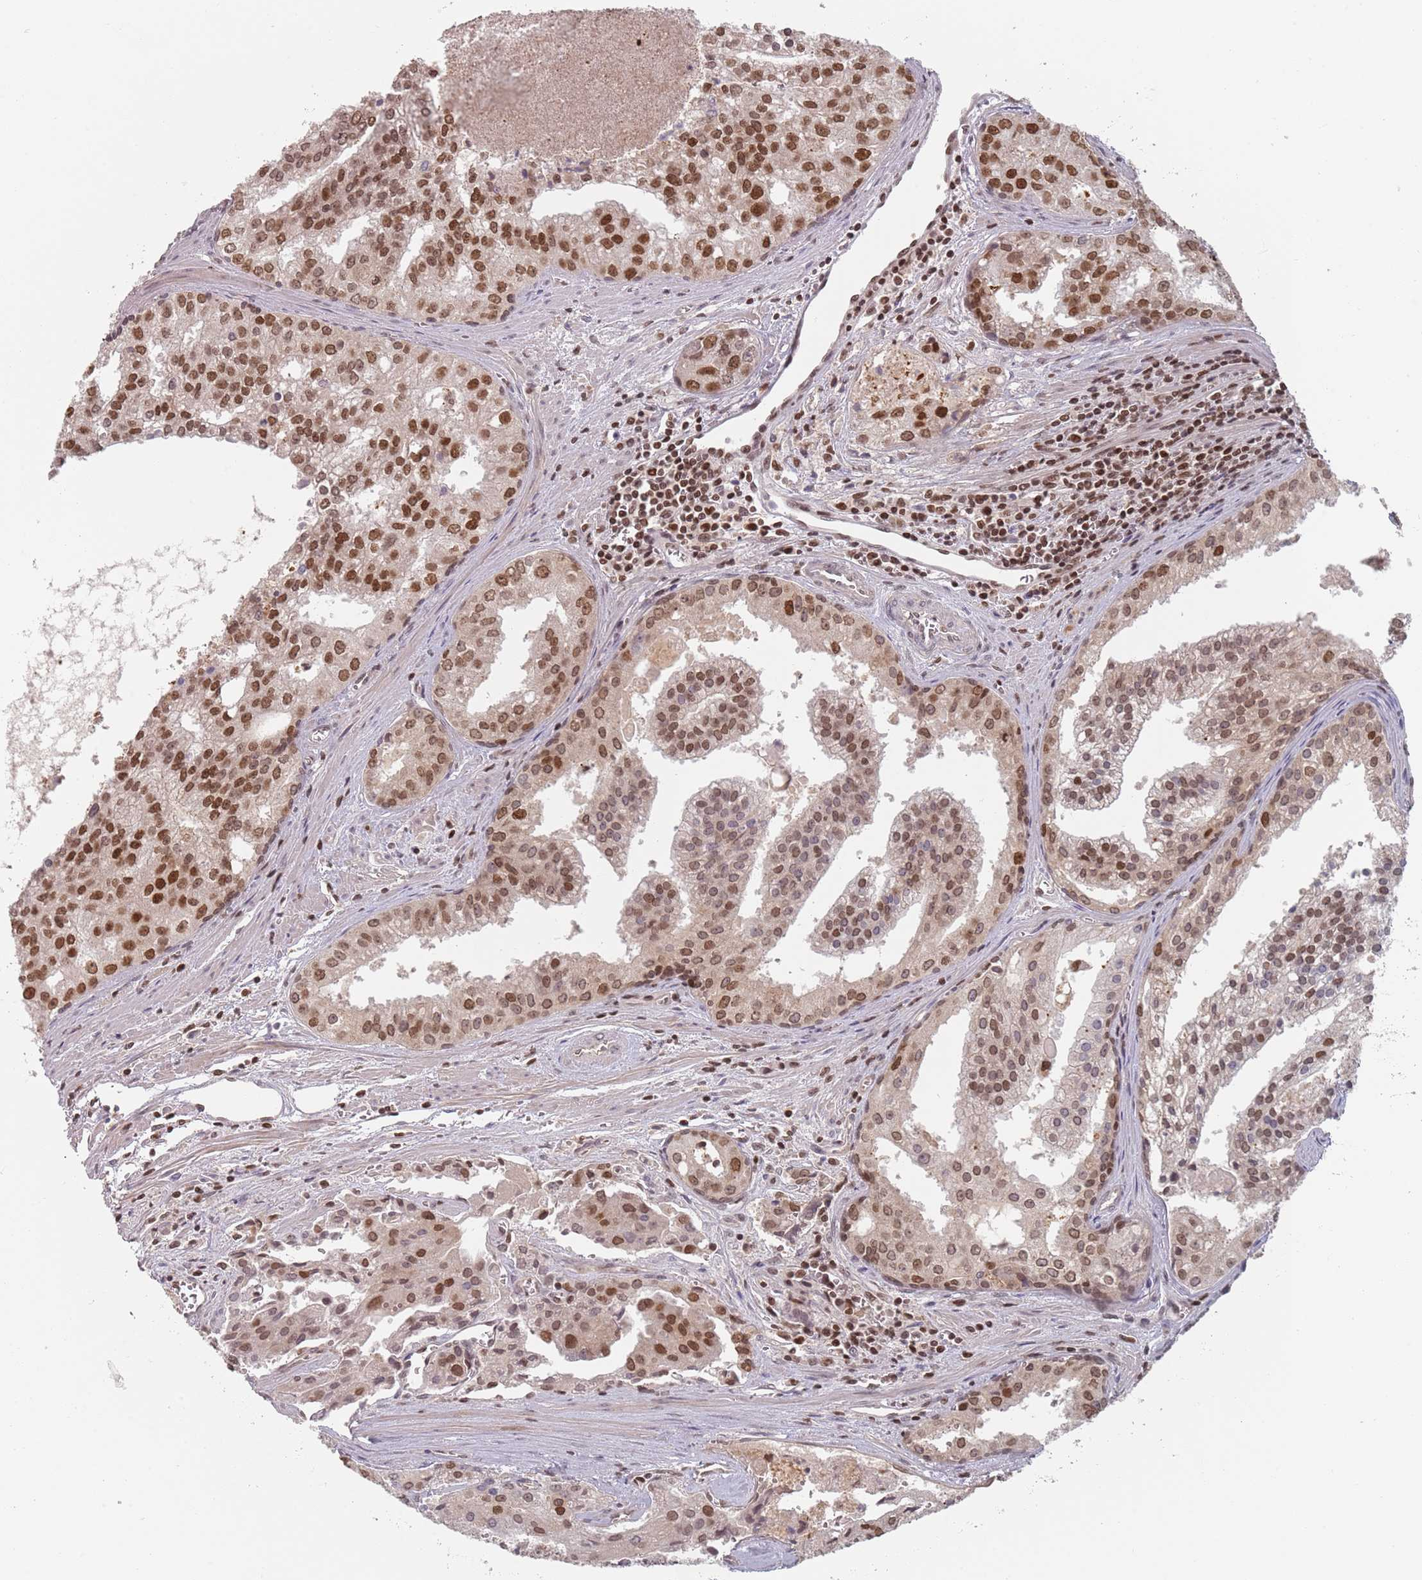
{"staining": {"intensity": "strong", "quantity": ">75%", "location": "nuclear"}, "tissue": "prostate cancer", "cell_type": "Tumor cells", "image_type": "cancer", "snomed": [{"axis": "morphology", "description": "Adenocarcinoma, High grade"}, {"axis": "topography", "description": "Prostate"}], "caption": "Strong nuclear expression for a protein is identified in approximately >75% of tumor cells of prostate cancer using immunohistochemistry (IHC).", "gene": "NUP50", "patient": {"sex": "male", "age": 68}}